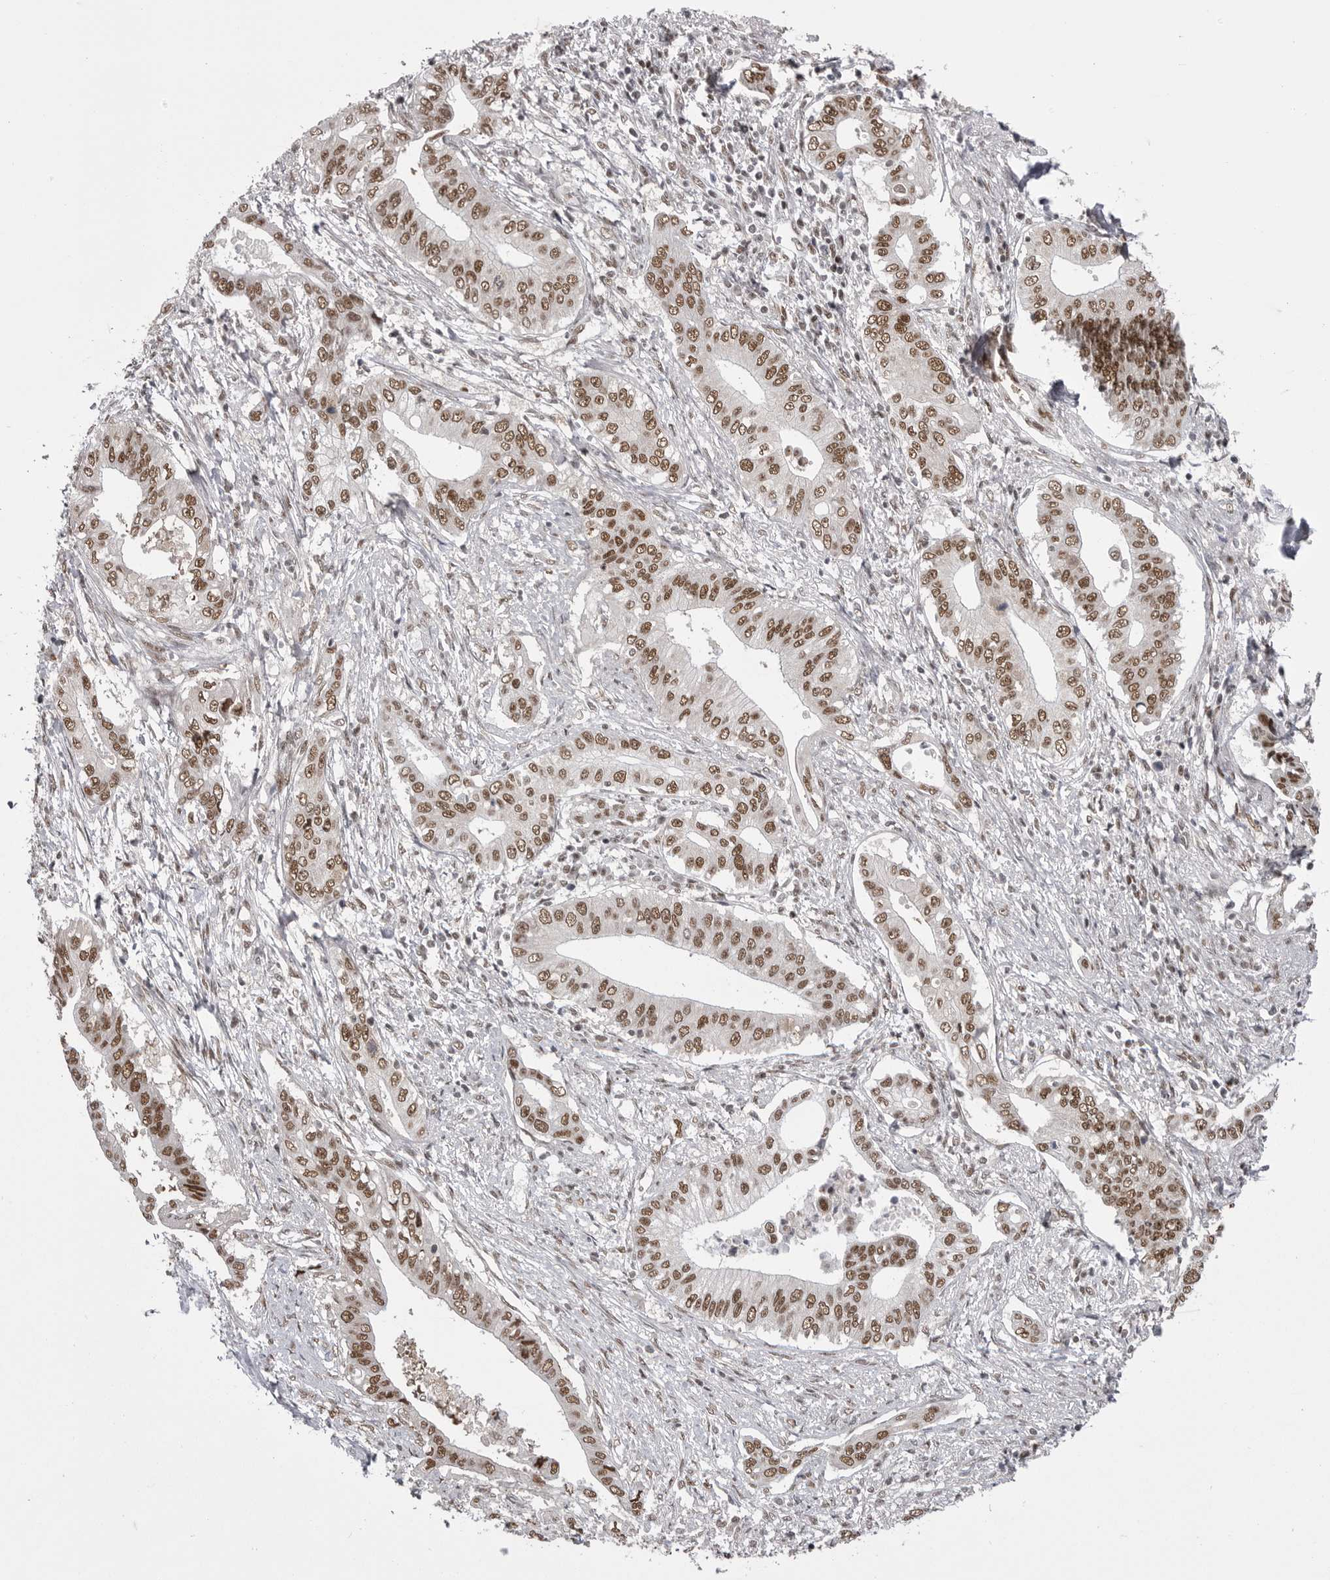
{"staining": {"intensity": "strong", "quantity": ">75%", "location": "nuclear"}, "tissue": "pancreatic cancer", "cell_type": "Tumor cells", "image_type": "cancer", "snomed": [{"axis": "morphology", "description": "Normal tissue, NOS"}, {"axis": "morphology", "description": "Adenocarcinoma, NOS"}, {"axis": "topography", "description": "Pancreas"}, {"axis": "topography", "description": "Peripheral nerve tissue"}], "caption": "Pancreatic cancer (adenocarcinoma) stained for a protein displays strong nuclear positivity in tumor cells.", "gene": "MEPCE", "patient": {"sex": "male", "age": 59}}